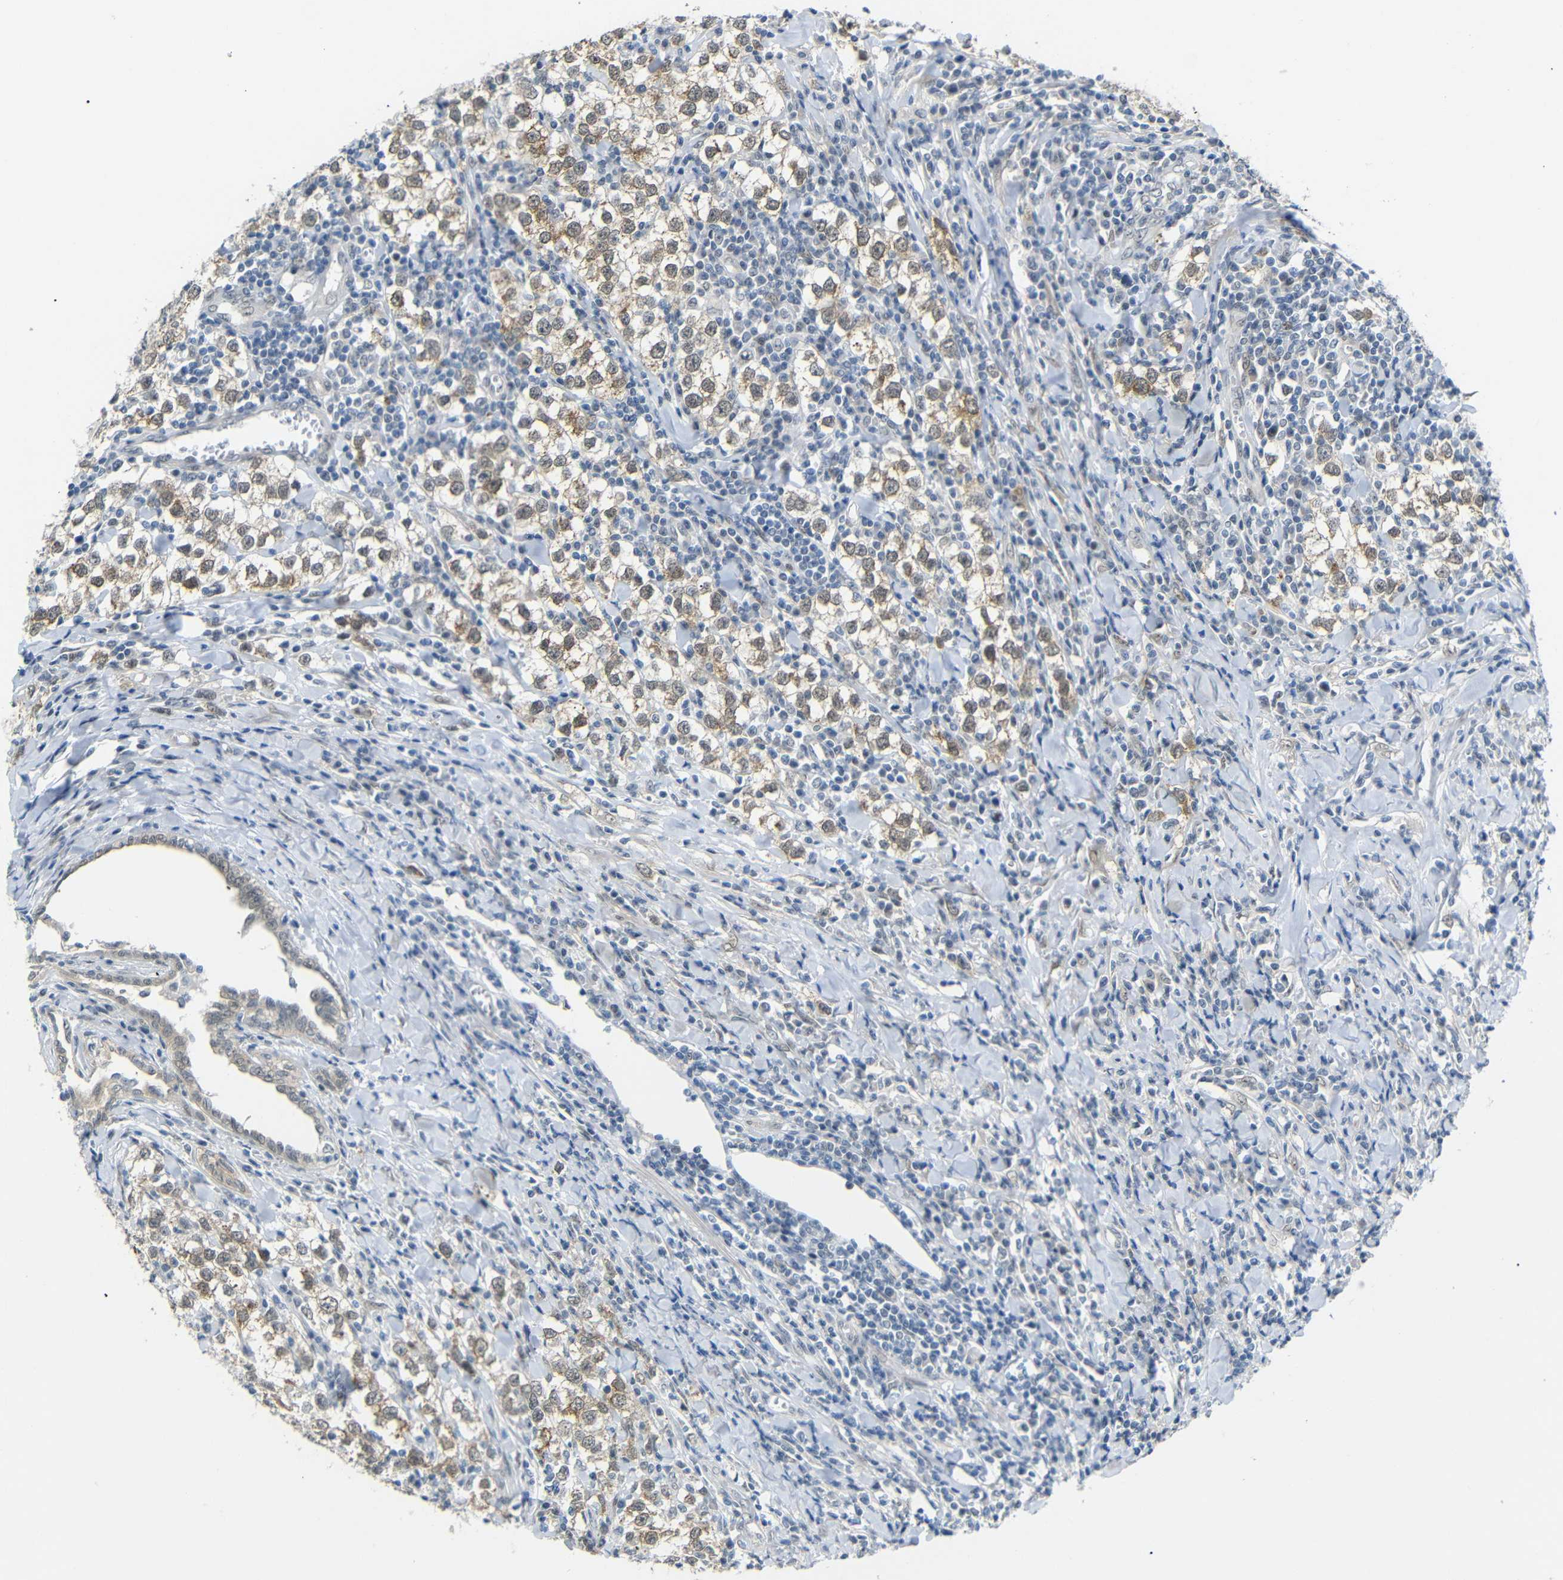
{"staining": {"intensity": "moderate", "quantity": ">75%", "location": "cytoplasmic/membranous"}, "tissue": "testis cancer", "cell_type": "Tumor cells", "image_type": "cancer", "snomed": [{"axis": "morphology", "description": "Seminoma, NOS"}, {"axis": "morphology", "description": "Carcinoma, Embryonal, NOS"}, {"axis": "topography", "description": "Testis"}], "caption": "Immunohistochemistry (IHC) (DAB (3,3'-diaminobenzidine)) staining of human testis cancer exhibits moderate cytoplasmic/membranous protein positivity in about >75% of tumor cells.", "gene": "GPR158", "patient": {"sex": "male", "age": 36}}